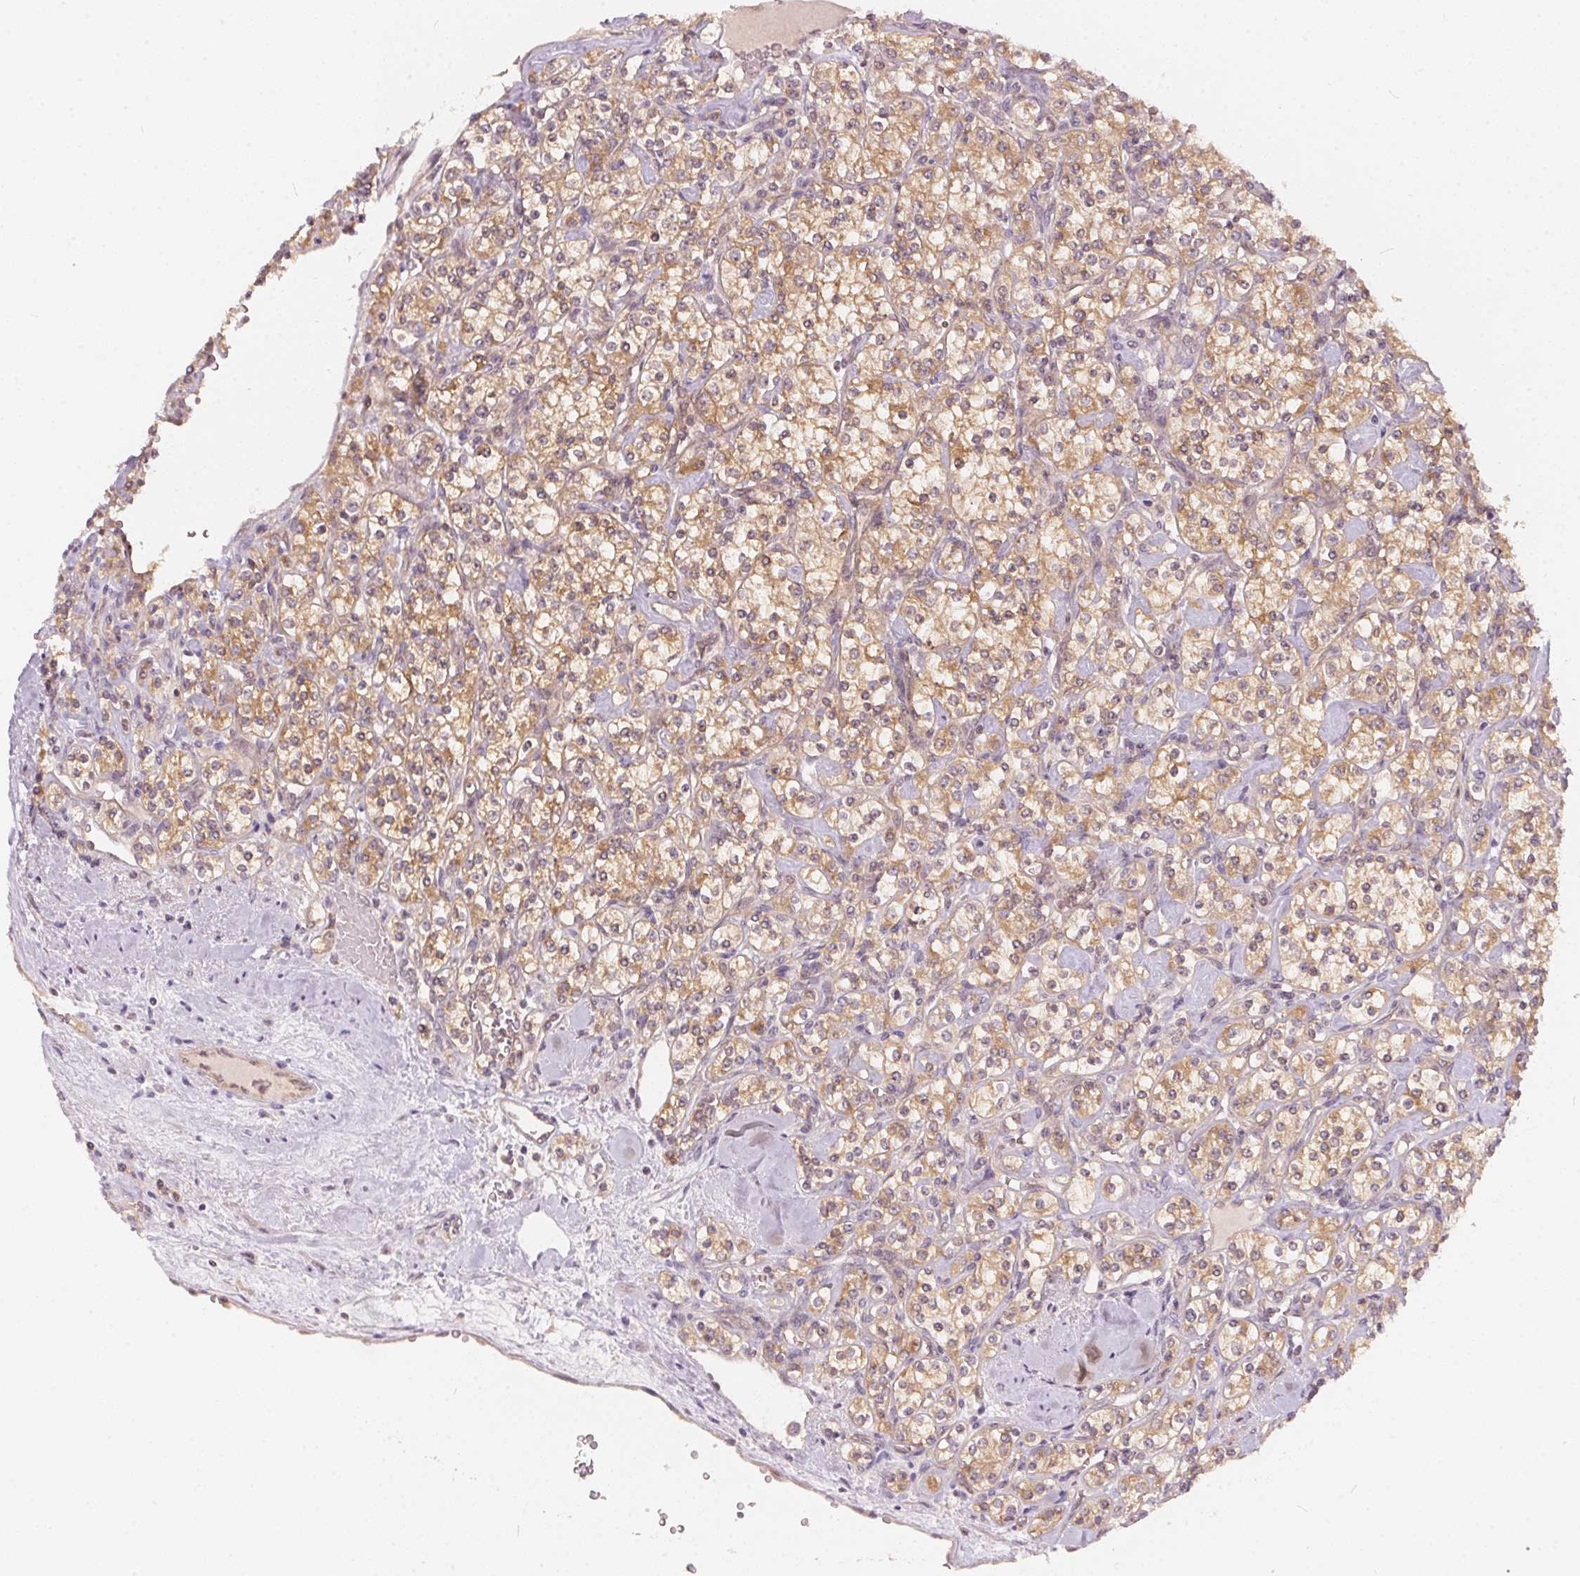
{"staining": {"intensity": "moderate", "quantity": ">75%", "location": "cytoplasmic/membranous"}, "tissue": "renal cancer", "cell_type": "Tumor cells", "image_type": "cancer", "snomed": [{"axis": "morphology", "description": "Adenocarcinoma, NOS"}, {"axis": "topography", "description": "Kidney"}], "caption": "Renal cancer (adenocarcinoma) stained for a protein exhibits moderate cytoplasmic/membranous positivity in tumor cells.", "gene": "BLMH", "patient": {"sex": "male", "age": 77}}